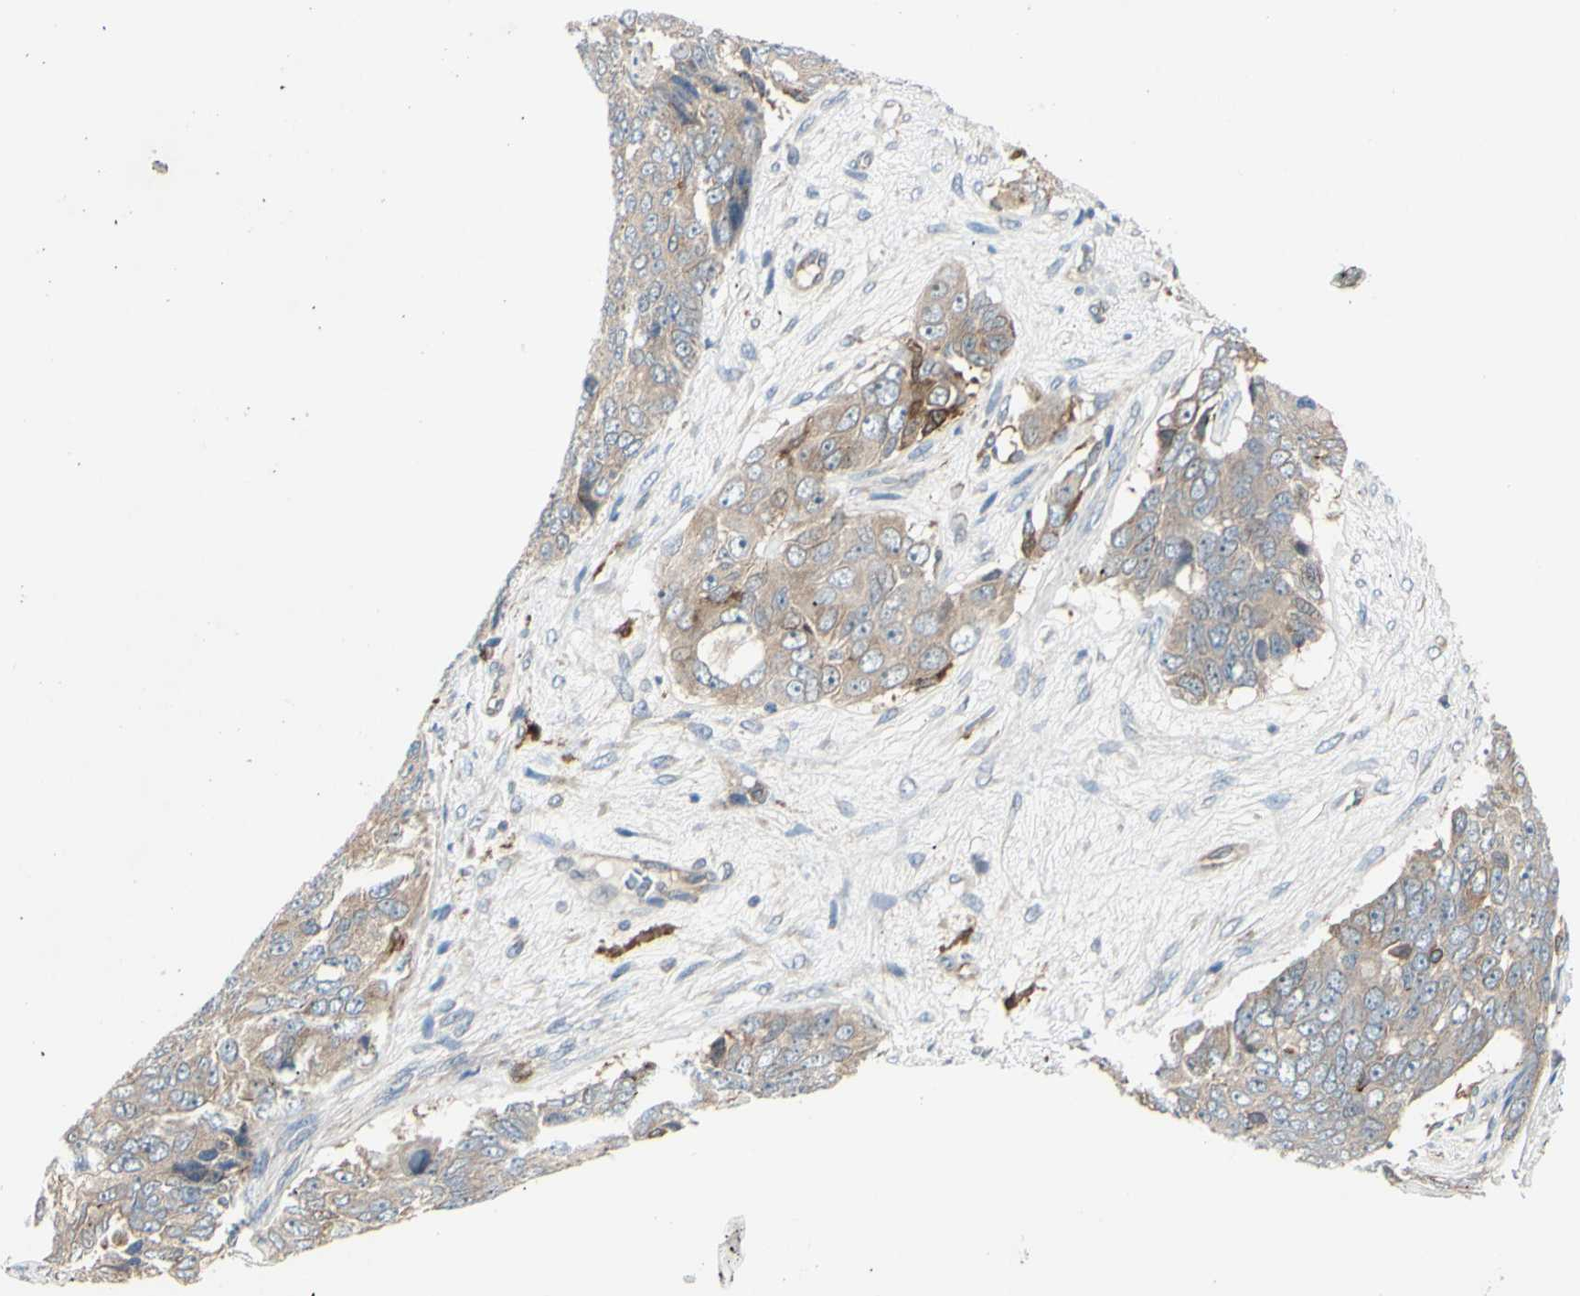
{"staining": {"intensity": "weak", "quantity": ">75%", "location": "cytoplasmic/membranous"}, "tissue": "ovarian cancer", "cell_type": "Tumor cells", "image_type": "cancer", "snomed": [{"axis": "morphology", "description": "Carcinoma, endometroid"}, {"axis": "topography", "description": "Ovary"}], "caption": "There is low levels of weak cytoplasmic/membranous expression in tumor cells of endometroid carcinoma (ovarian), as demonstrated by immunohistochemical staining (brown color).", "gene": "IGSF9B", "patient": {"sex": "female", "age": 51}}